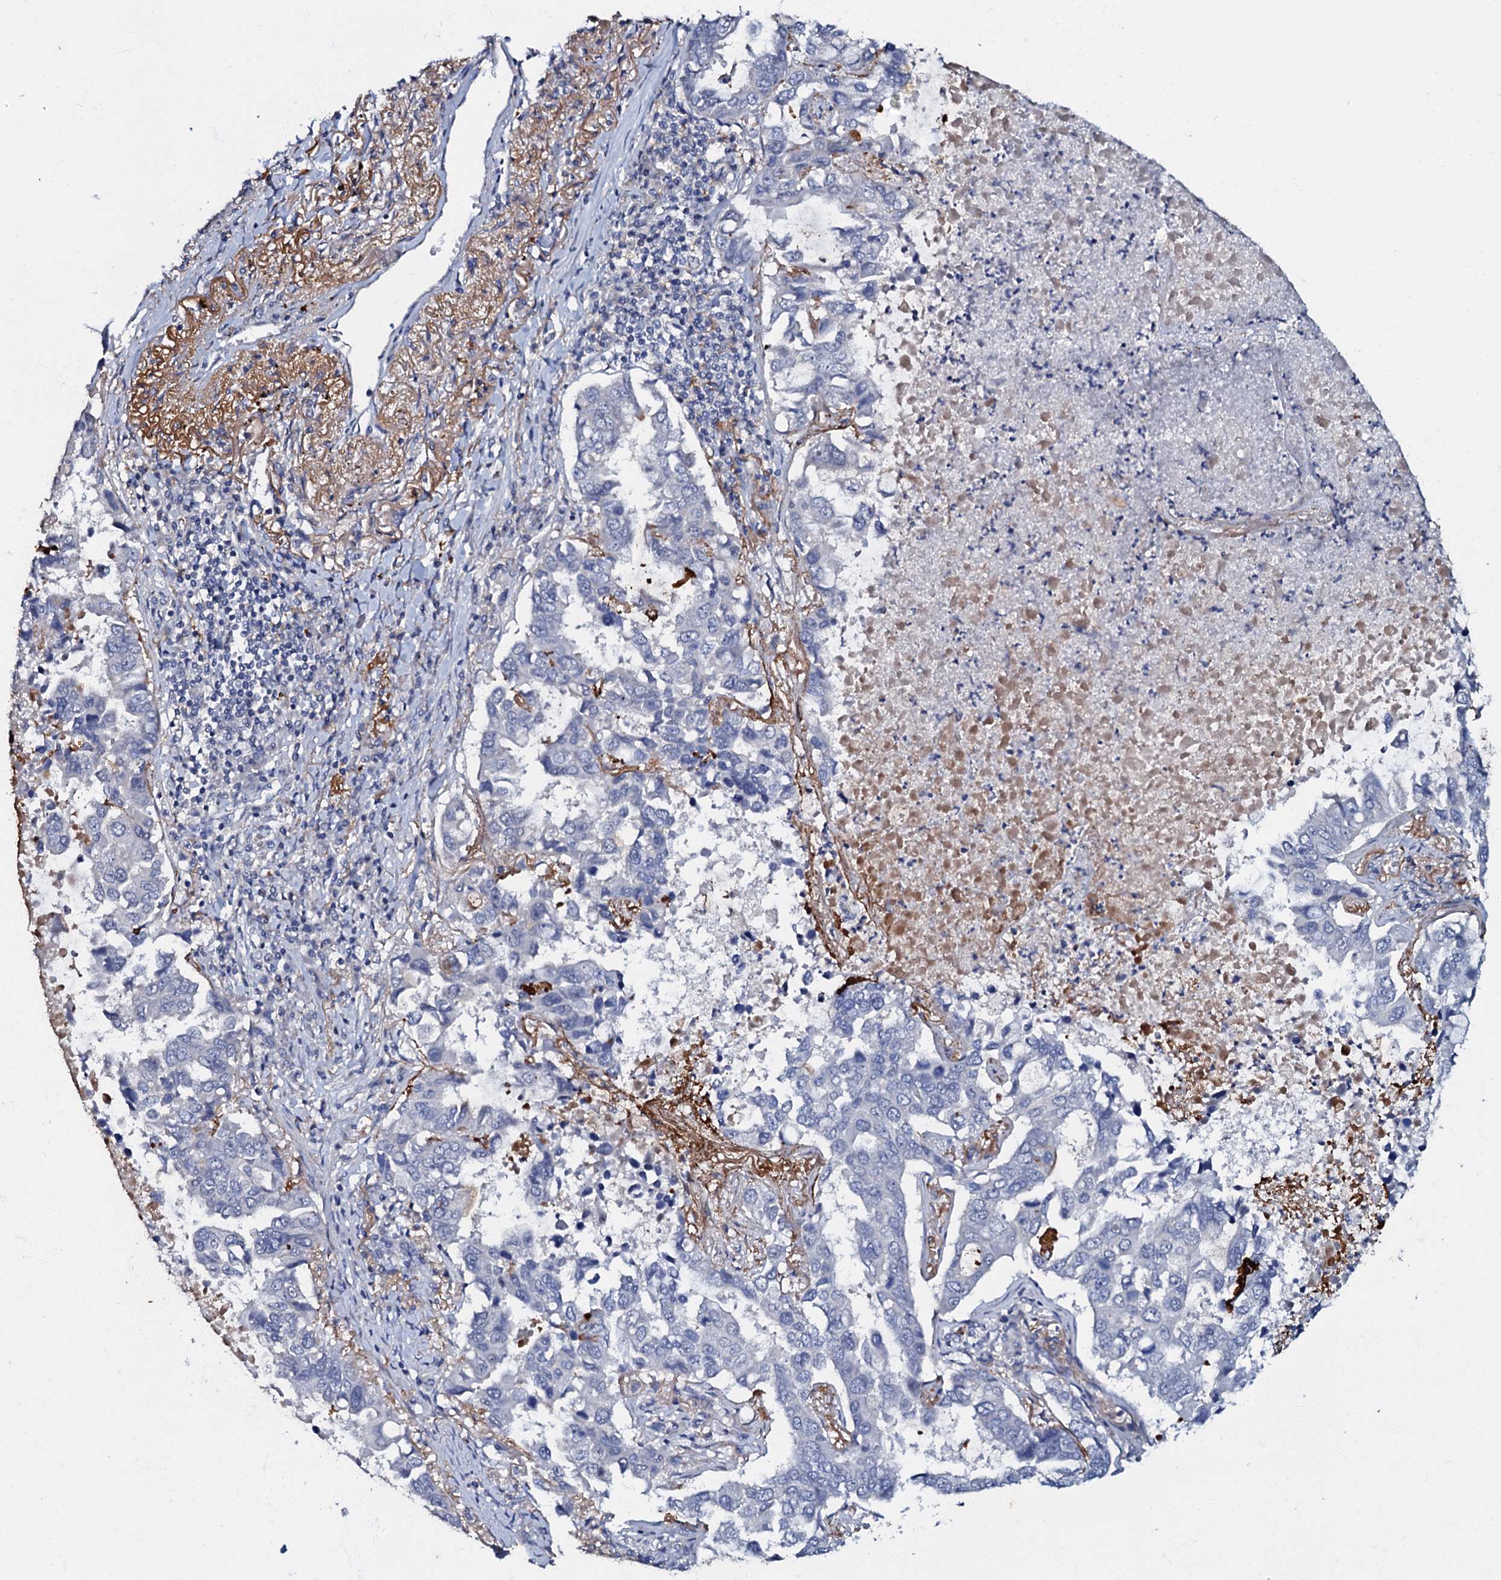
{"staining": {"intensity": "negative", "quantity": "none", "location": "none"}, "tissue": "lung cancer", "cell_type": "Tumor cells", "image_type": "cancer", "snomed": [{"axis": "morphology", "description": "Adenocarcinoma, NOS"}, {"axis": "topography", "description": "Lung"}], "caption": "Immunohistochemical staining of human adenocarcinoma (lung) displays no significant positivity in tumor cells.", "gene": "MANSC4", "patient": {"sex": "male", "age": 64}}